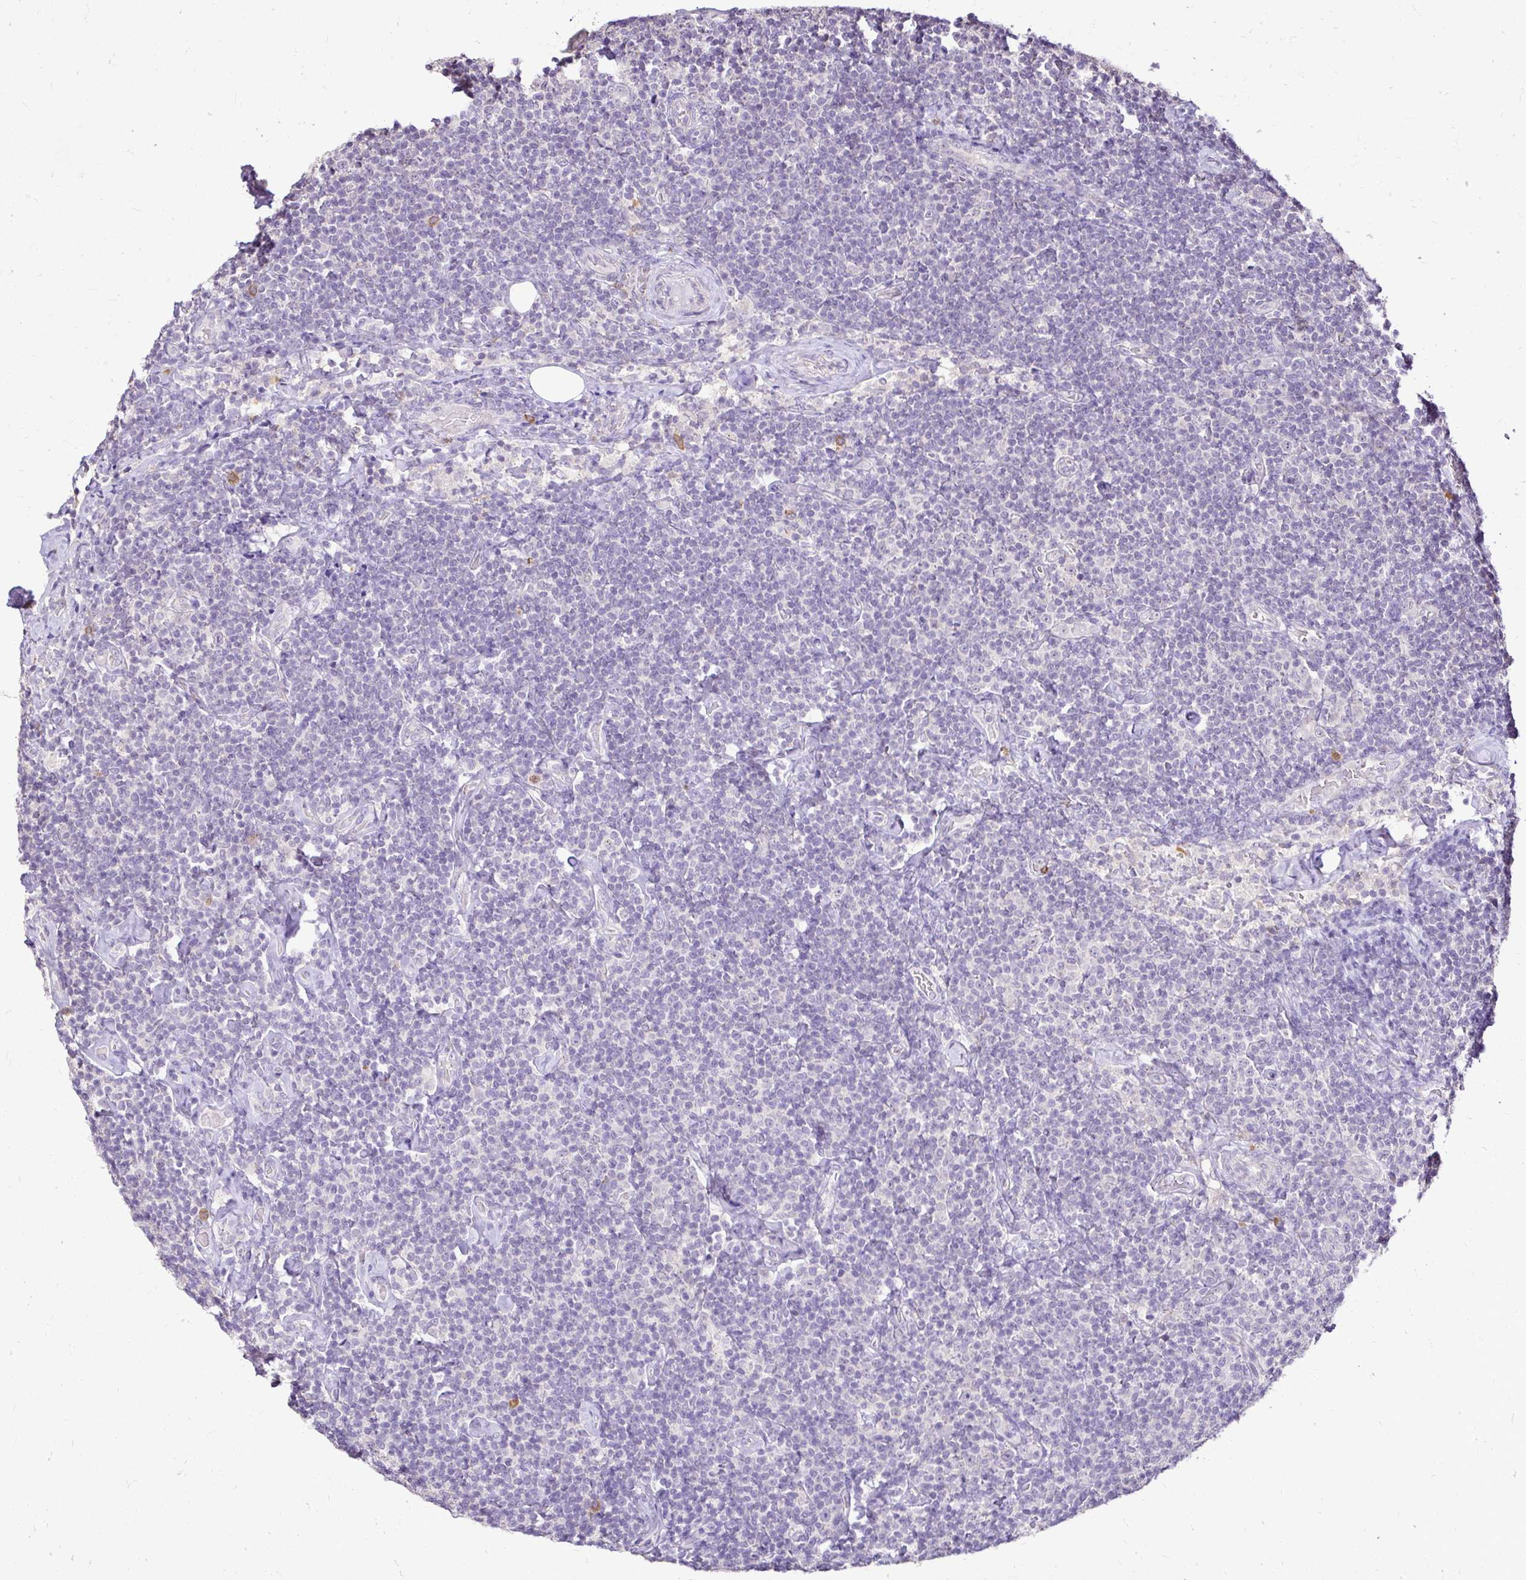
{"staining": {"intensity": "negative", "quantity": "none", "location": "none"}, "tissue": "lymphoma", "cell_type": "Tumor cells", "image_type": "cancer", "snomed": [{"axis": "morphology", "description": "Malignant lymphoma, non-Hodgkin's type, Low grade"}, {"axis": "topography", "description": "Lymph node"}], "caption": "Tumor cells are negative for brown protein staining in malignant lymphoma, non-Hodgkin's type (low-grade).", "gene": "KIAA1210", "patient": {"sex": "male", "age": 81}}